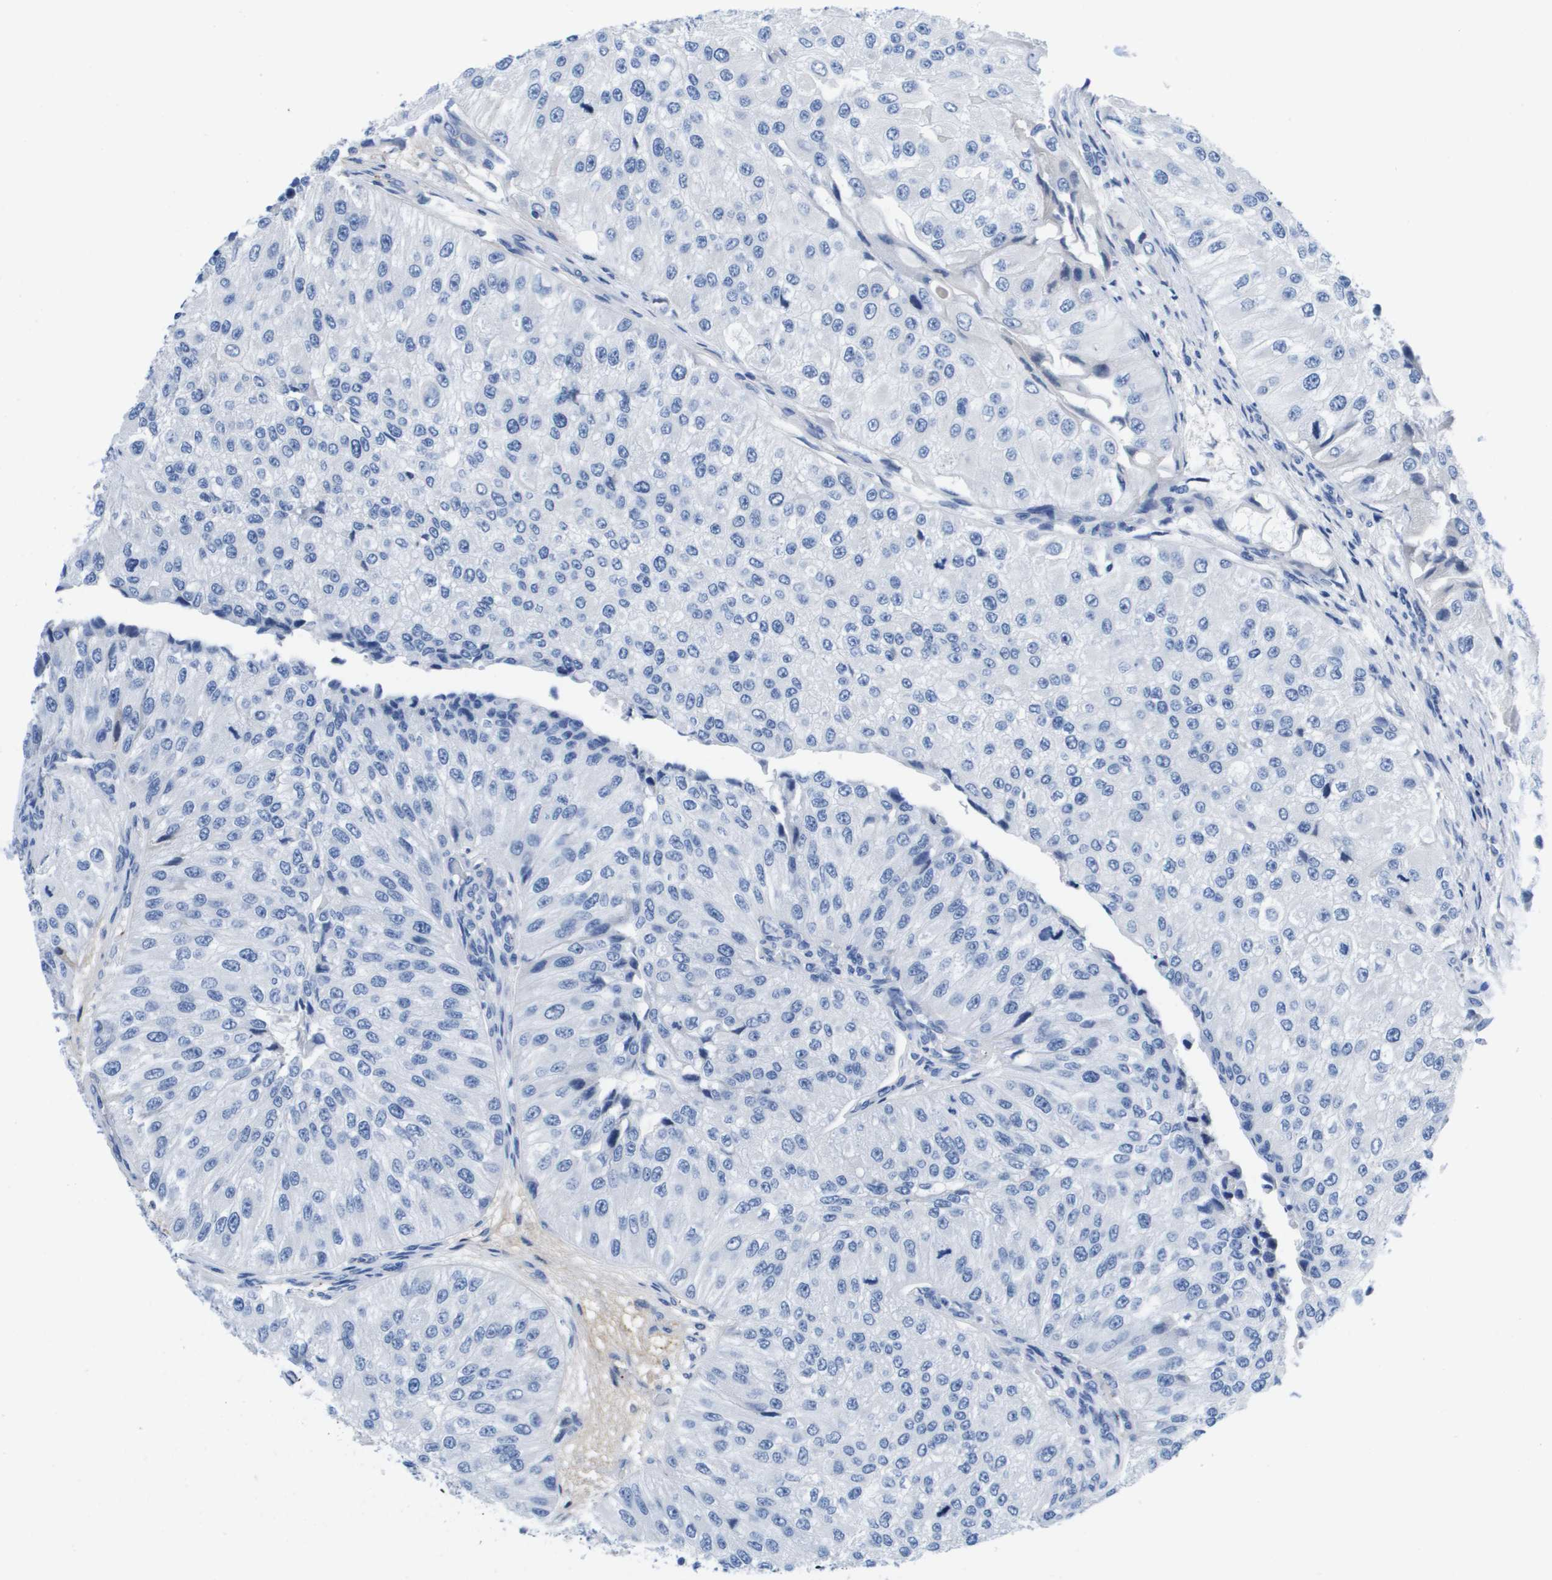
{"staining": {"intensity": "negative", "quantity": "none", "location": "none"}, "tissue": "urothelial cancer", "cell_type": "Tumor cells", "image_type": "cancer", "snomed": [{"axis": "morphology", "description": "Urothelial carcinoma, High grade"}, {"axis": "topography", "description": "Kidney"}, {"axis": "topography", "description": "Urinary bladder"}], "caption": "DAB (3,3'-diaminobenzidine) immunohistochemical staining of human urothelial carcinoma (high-grade) shows no significant expression in tumor cells. (DAB IHC with hematoxylin counter stain).", "gene": "APOA1", "patient": {"sex": "male", "age": 77}}